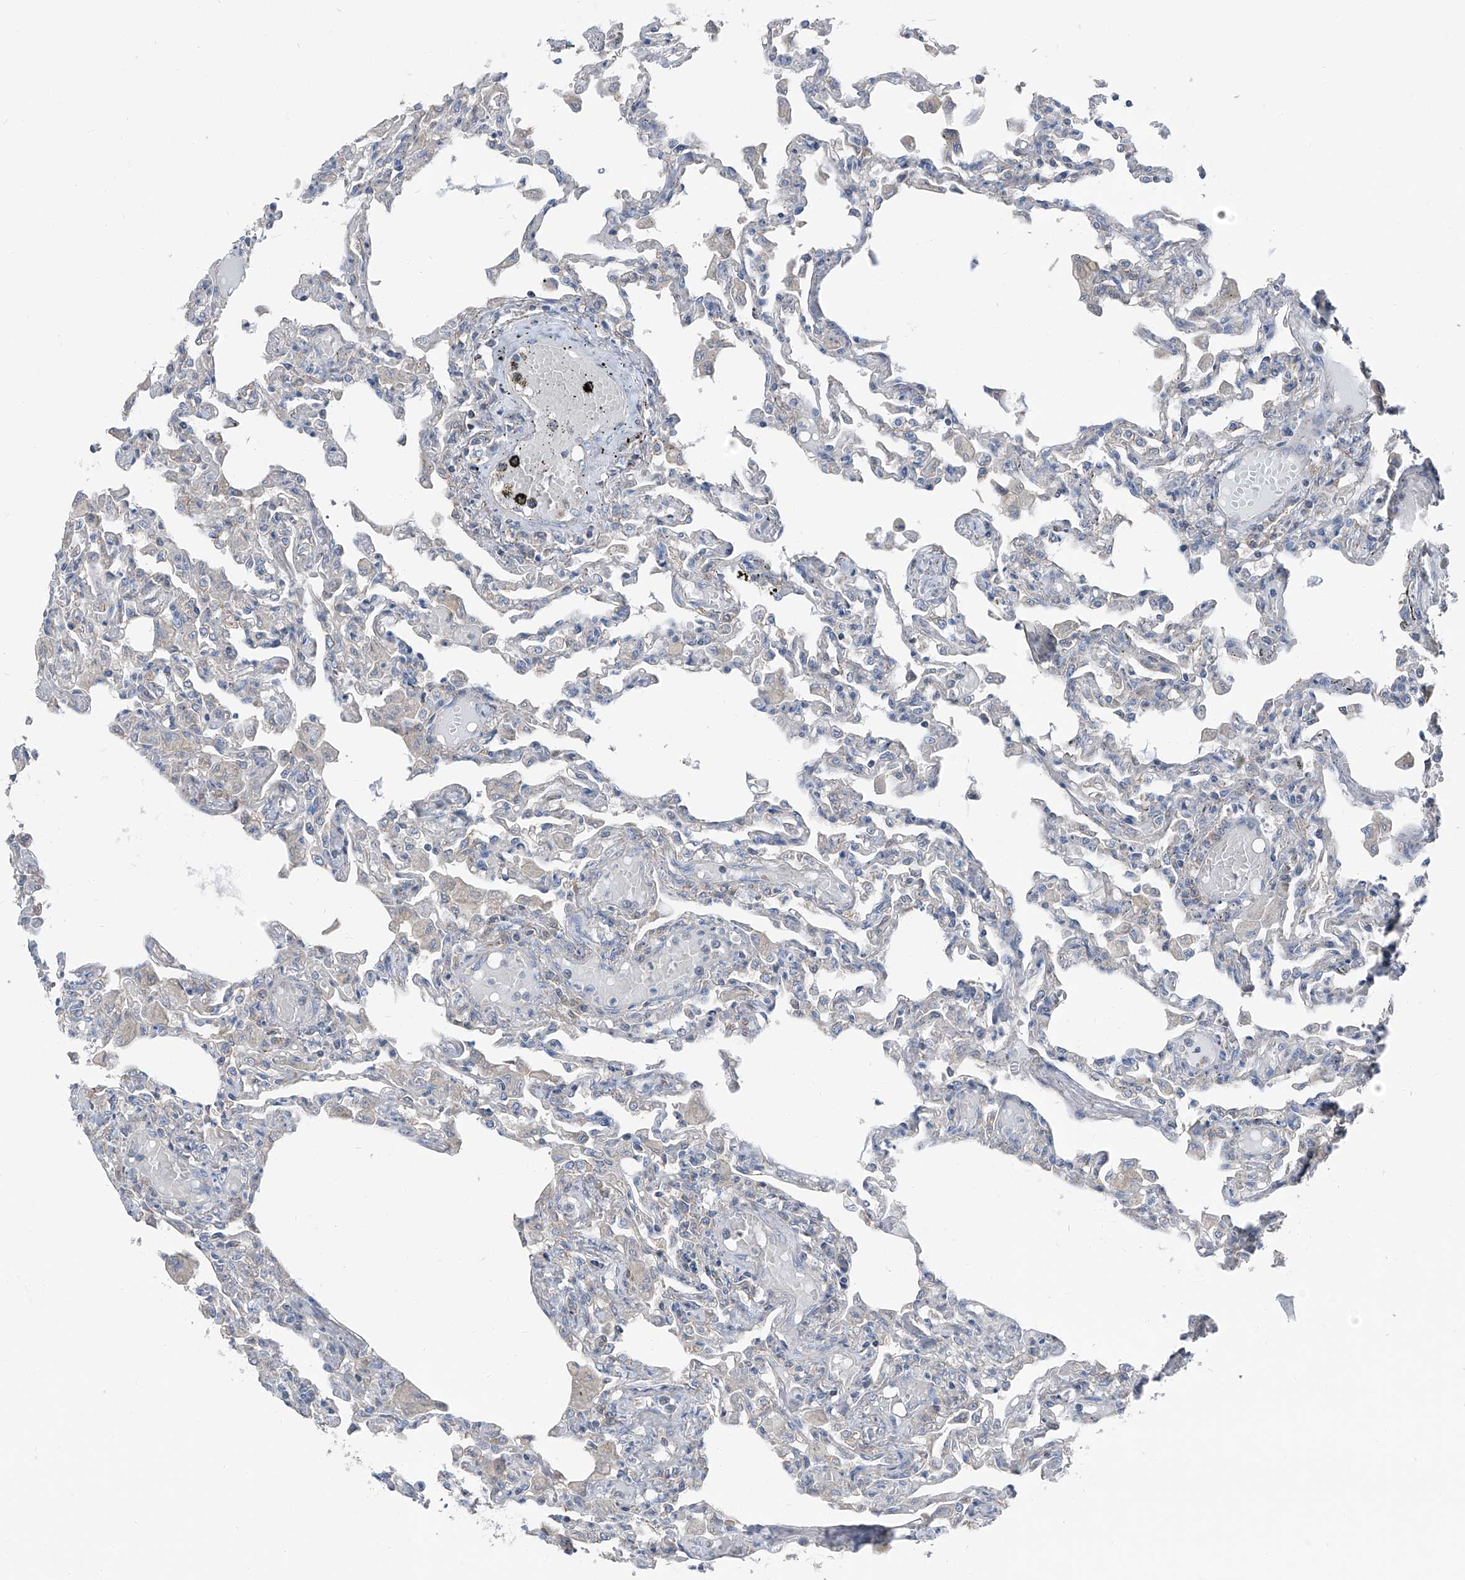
{"staining": {"intensity": "moderate", "quantity": "<25%", "location": "cytoplasmic/membranous"}, "tissue": "lung", "cell_type": "Alveolar cells", "image_type": "normal", "snomed": [{"axis": "morphology", "description": "Normal tissue, NOS"}, {"axis": "topography", "description": "Bronchus"}, {"axis": "topography", "description": "Lung"}], "caption": "Immunohistochemical staining of unremarkable human lung reveals moderate cytoplasmic/membranous protein expression in about <25% of alveolar cells. The protein of interest is shown in brown color, while the nuclei are stained blue.", "gene": "GPR142", "patient": {"sex": "female", "age": 49}}